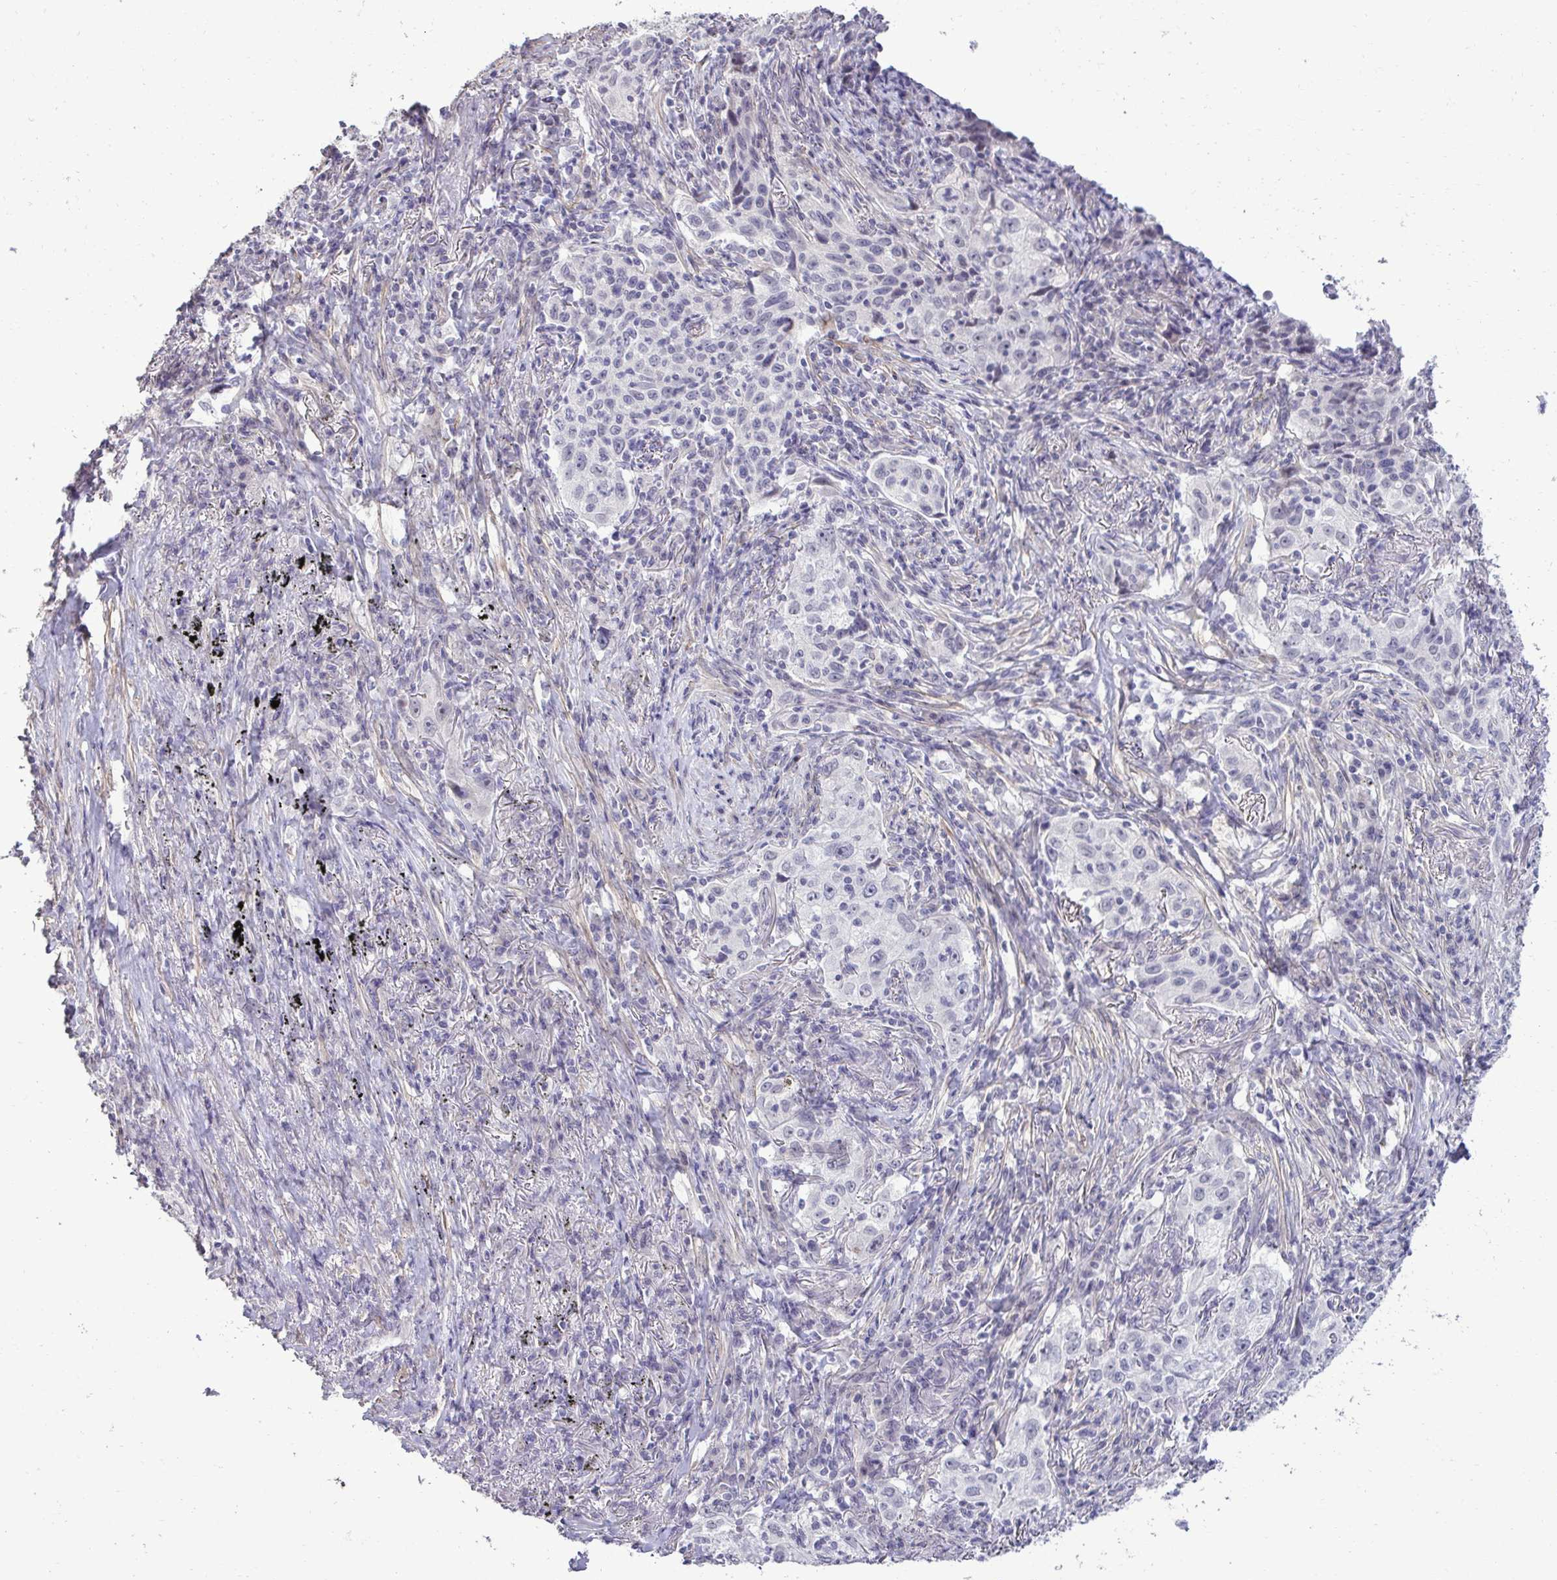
{"staining": {"intensity": "negative", "quantity": "none", "location": "none"}, "tissue": "lung cancer", "cell_type": "Tumor cells", "image_type": "cancer", "snomed": [{"axis": "morphology", "description": "Squamous cell carcinoma, NOS"}, {"axis": "topography", "description": "Lung"}], "caption": "An image of human squamous cell carcinoma (lung) is negative for staining in tumor cells.", "gene": "SLC30A3", "patient": {"sex": "male", "age": 71}}